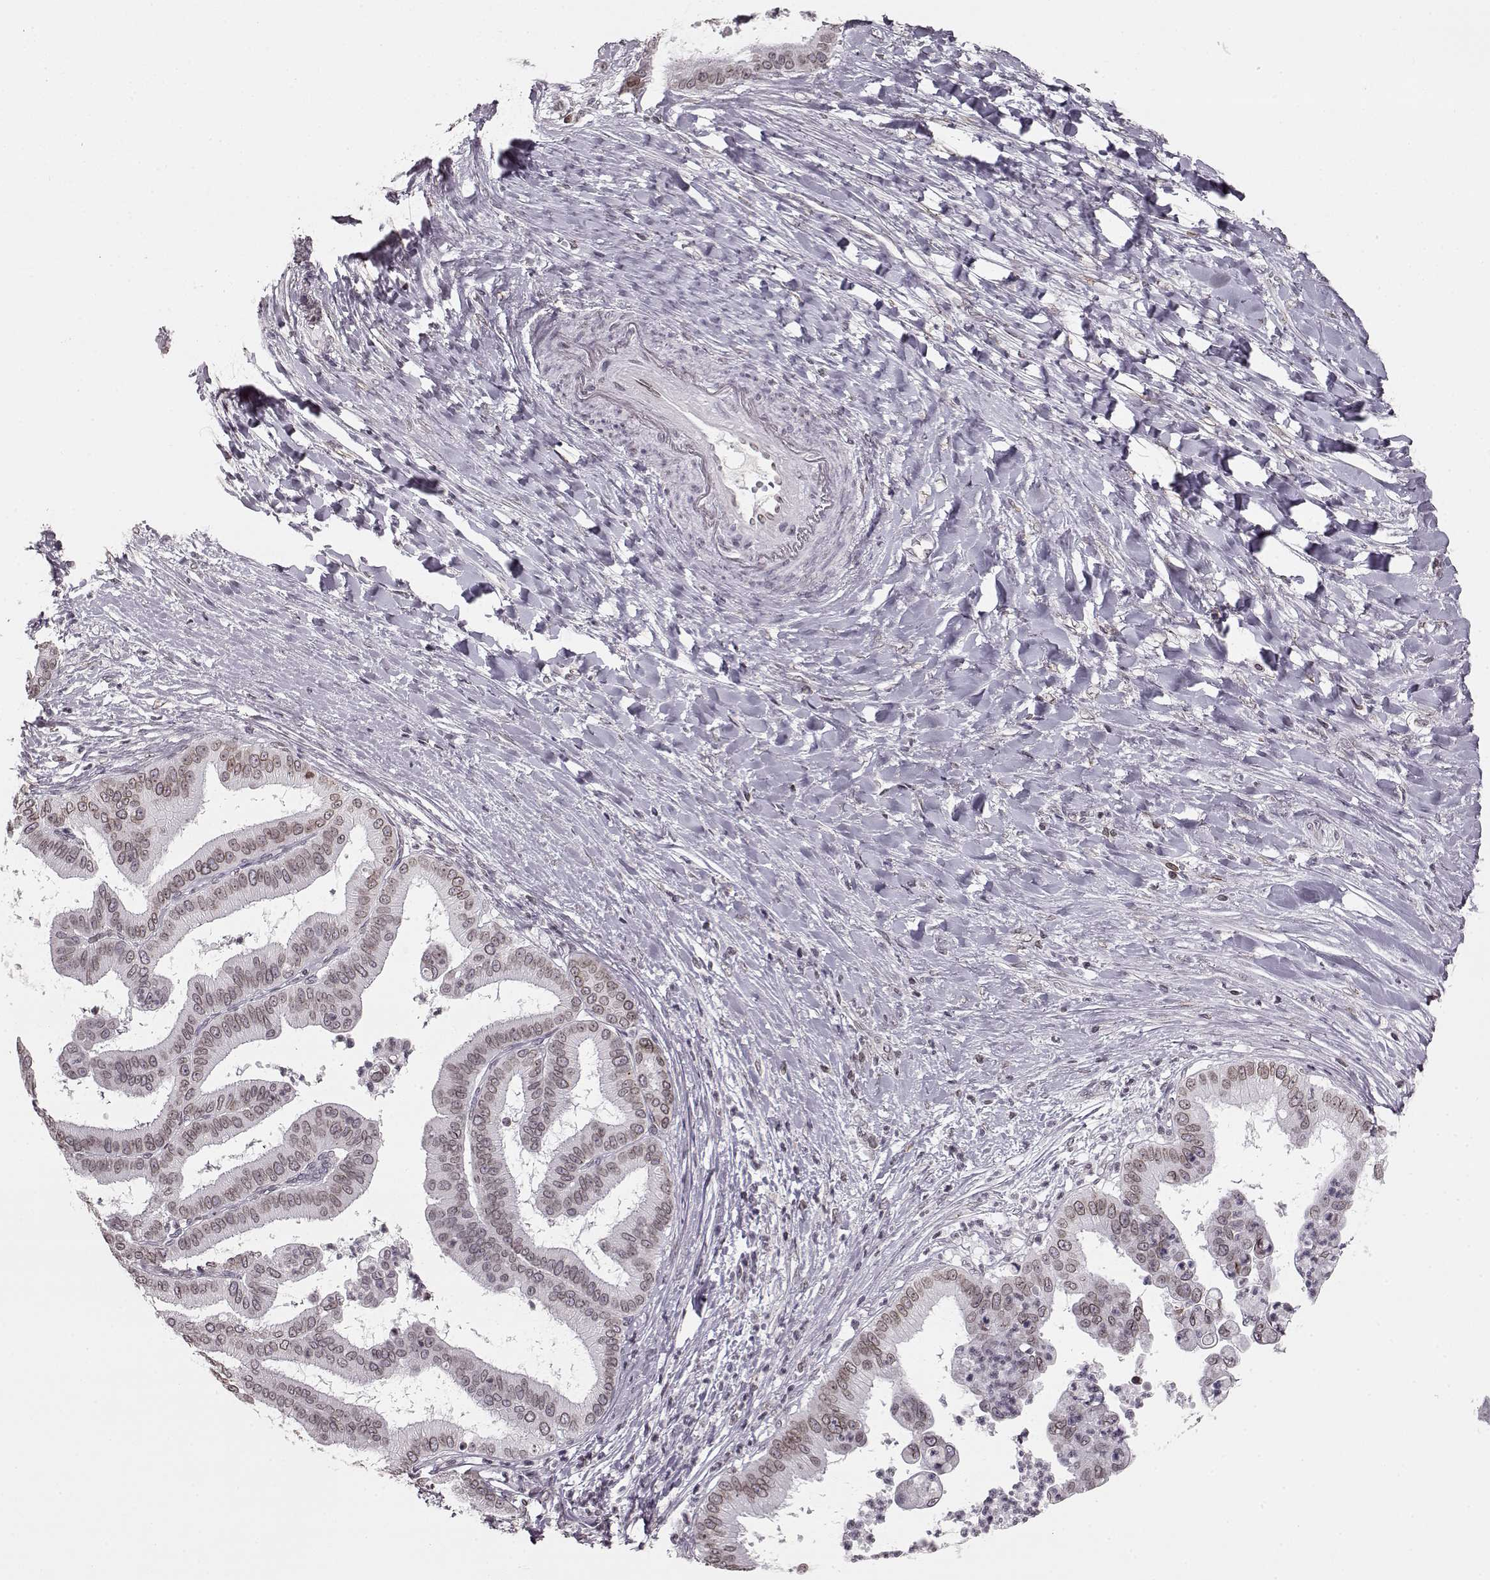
{"staining": {"intensity": "moderate", "quantity": ">75%", "location": "cytoplasmic/membranous,nuclear"}, "tissue": "liver cancer", "cell_type": "Tumor cells", "image_type": "cancer", "snomed": [{"axis": "morphology", "description": "Cholangiocarcinoma"}, {"axis": "topography", "description": "Liver"}], "caption": "High-power microscopy captured an IHC photomicrograph of liver cancer, revealing moderate cytoplasmic/membranous and nuclear staining in about >75% of tumor cells. (DAB (3,3'-diaminobenzidine) = brown stain, brightfield microscopy at high magnification).", "gene": "DCAF12", "patient": {"sex": "female", "age": 54}}